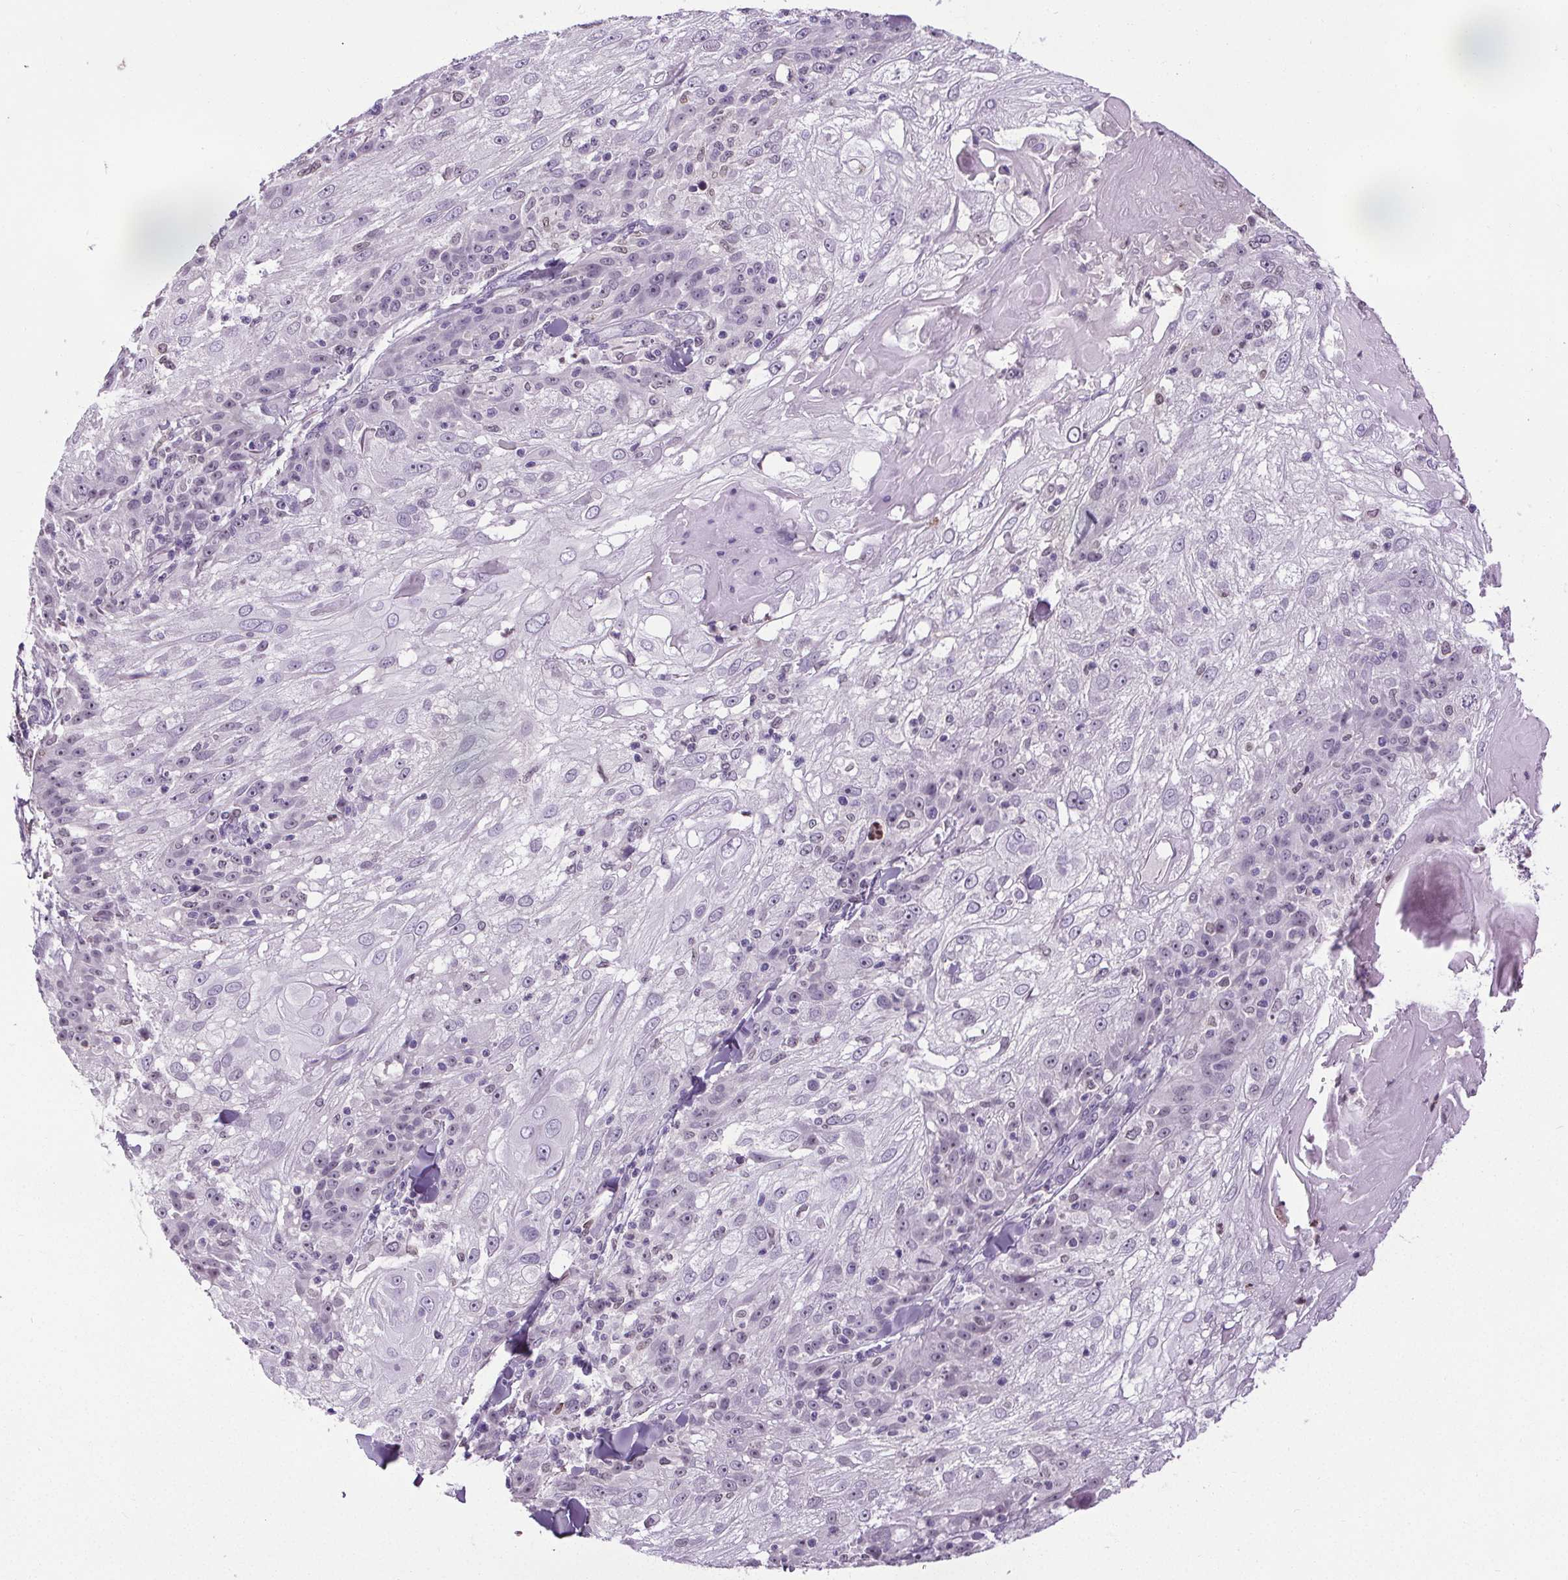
{"staining": {"intensity": "moderate", "quantity": "<25%", "location": "nuclear"}, "tissue": "skin cancer", "cell_type": "Tumor cells", "image_type": "cancer", "snomed": [{"axis": "morphology", "description": "Normal tissue, NOS"}, {"axis": "morphology", "description": "Squamous cell carcinoma, NOS"}, {"axis": "topography", "description": "Skin"}], "caption": "This histopathology image exhibits skin squamous cell carcinoma stained with immunohistochemistry (IHC) to label a protein in brown. The nuclear of tumor cells show moderate positivity for the protein. Nuclei are counter-stained blue.", "gene": "TMEM240", "patient": {"sex": "female", "age": 83}}